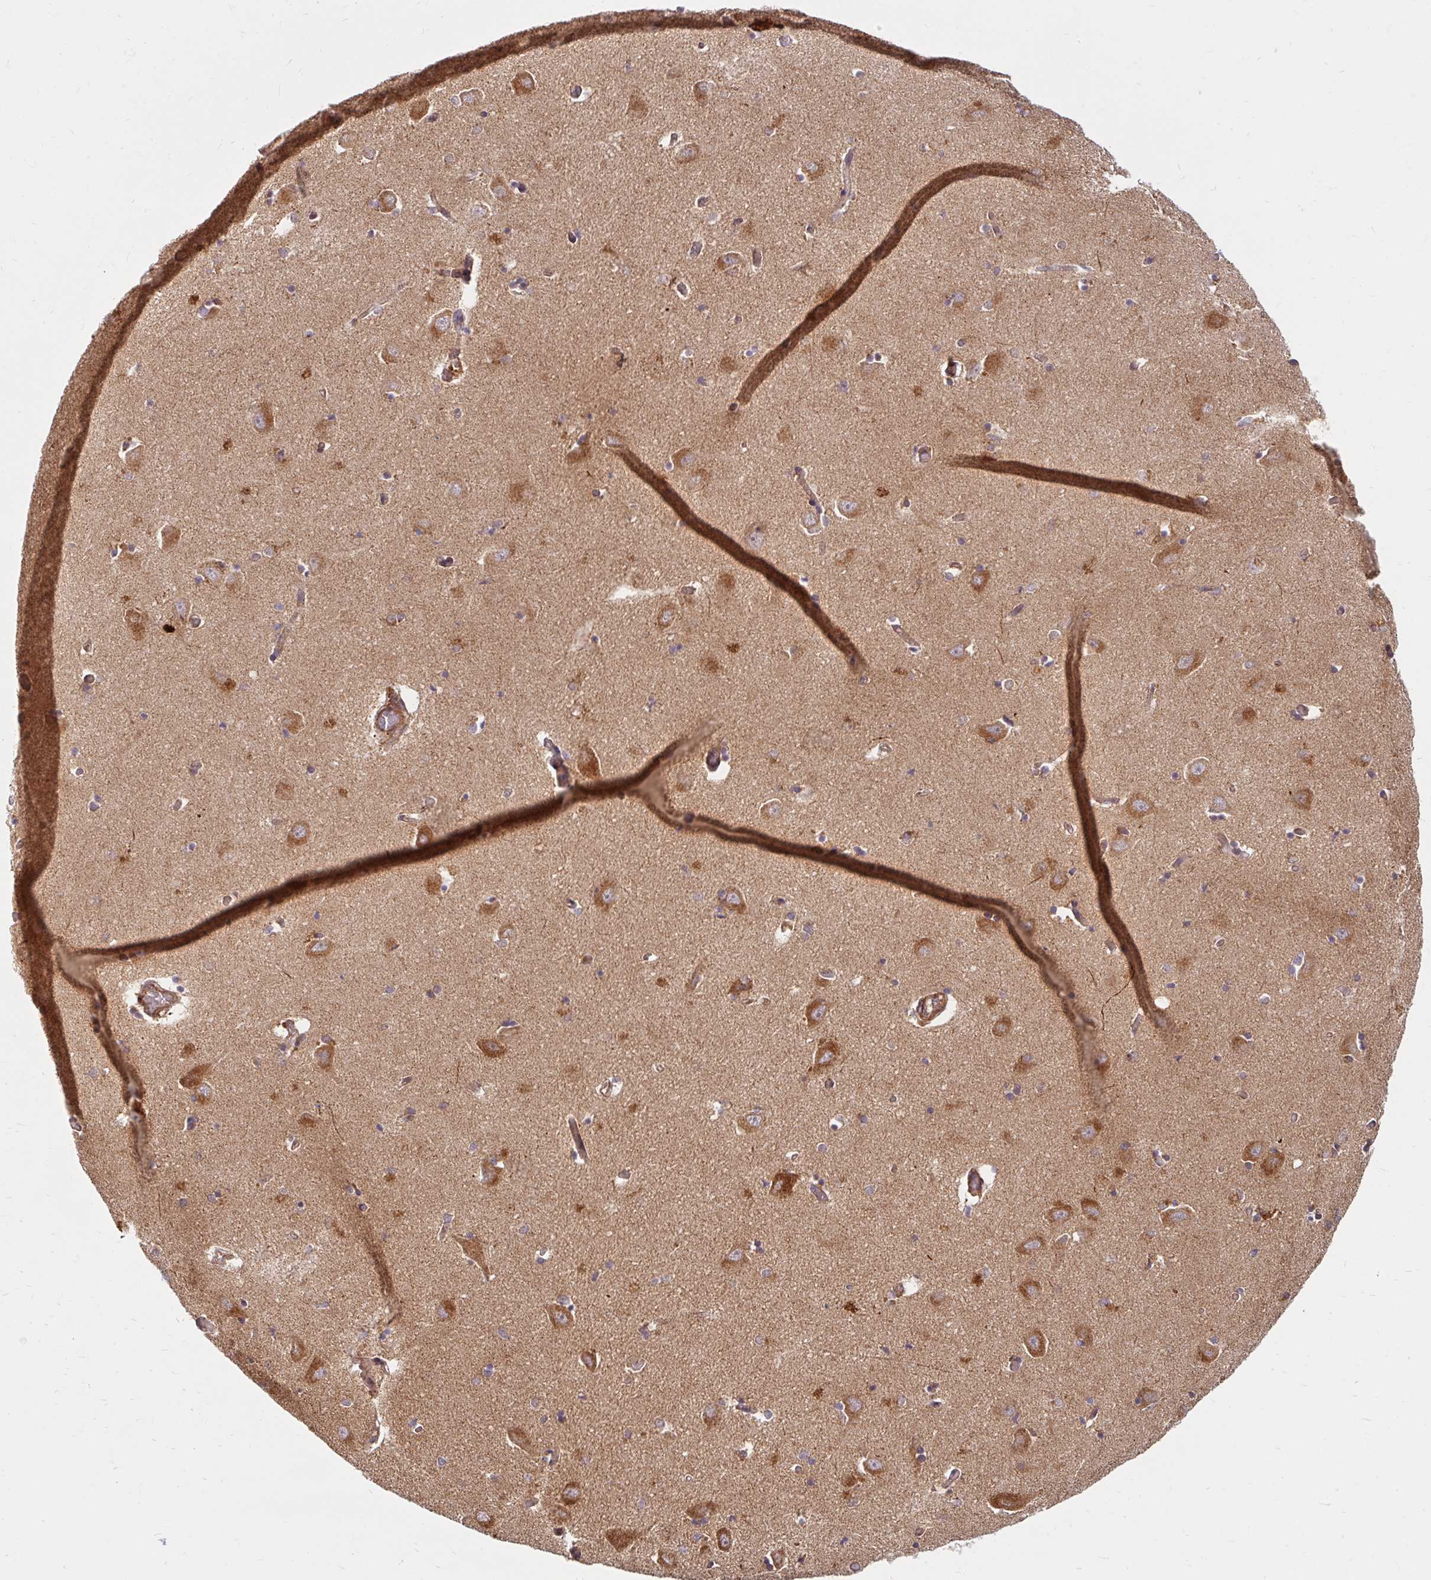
{"staining": {"intensity": "weak", "quantity": "25%-75%", "location": "cytoplasmic/membranous"}, "tissue": "caudate", "cell_type": "Glial cells", "image_type": "normal", "snomed": [{"axis": "morphology", "description": "Normal tissue, NOS"}, {"axis": "topography", "description": "Lateral ventricle wall"}, {"axis": "topography", "description": "Hippocampus"}], "caption": "Benign caudate demonstrates weak cytoplasmic/membranous positivity in about 25%-75% of glial cells.", "gene": "BTF3", "patient": {"sex": "female", "age": 63}}